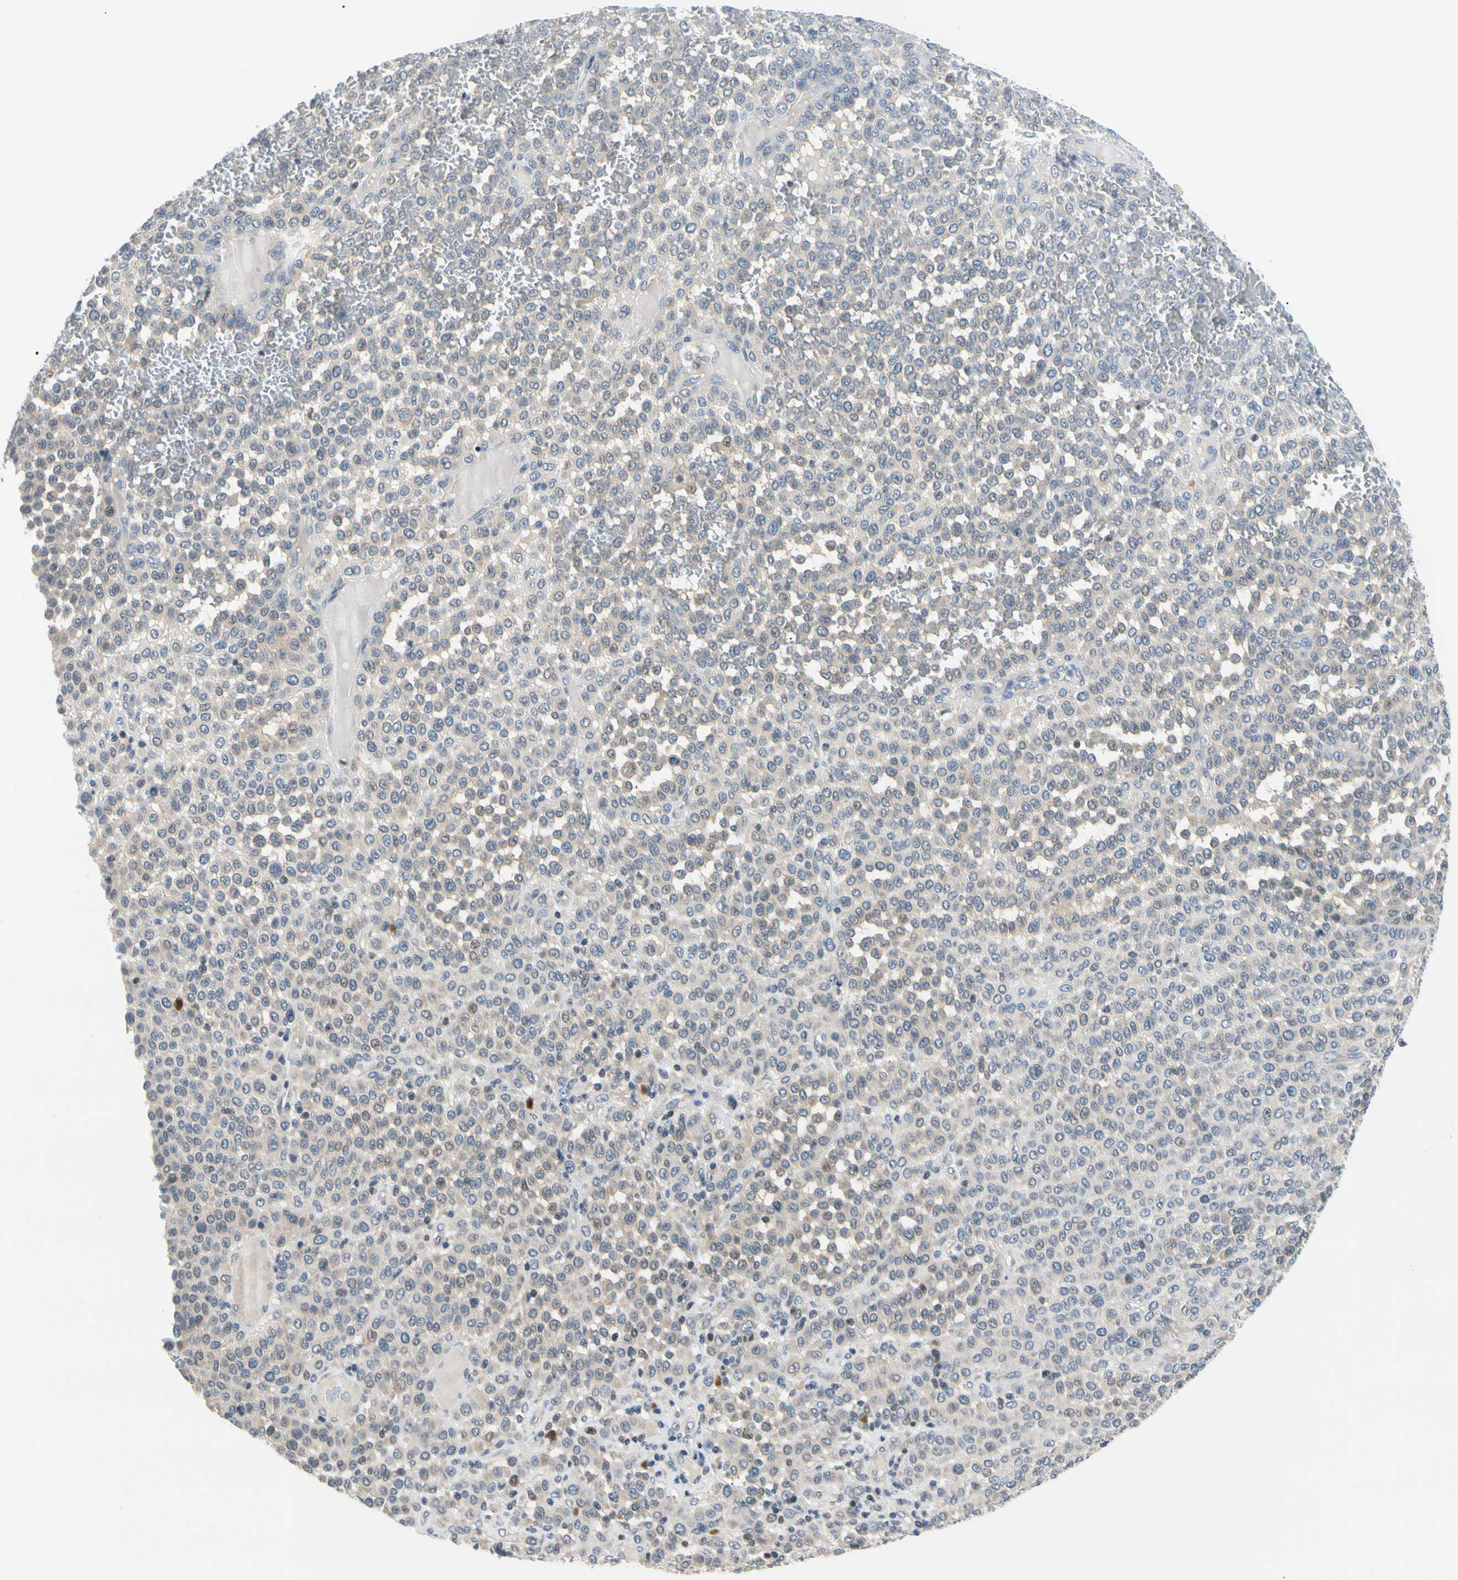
{"staining": {"intensity": "weak", "quantity": "<25%", "location": "cytoplasmic/membranous"}, "tissue": "melanoma", "cell_type": "Tumor cells", "image_type": "cancer", "snomed": [{"axis": "morphology", "description": "Malignant melanoma, Metastatic site"}, {"axis": "topography", "description": "Pancreas"}], "caption": "IHC of melanoma exhibits no expression in tumor cells.", "gene": "SEC23B", "patient": {"sex": "female", "age": 30}}